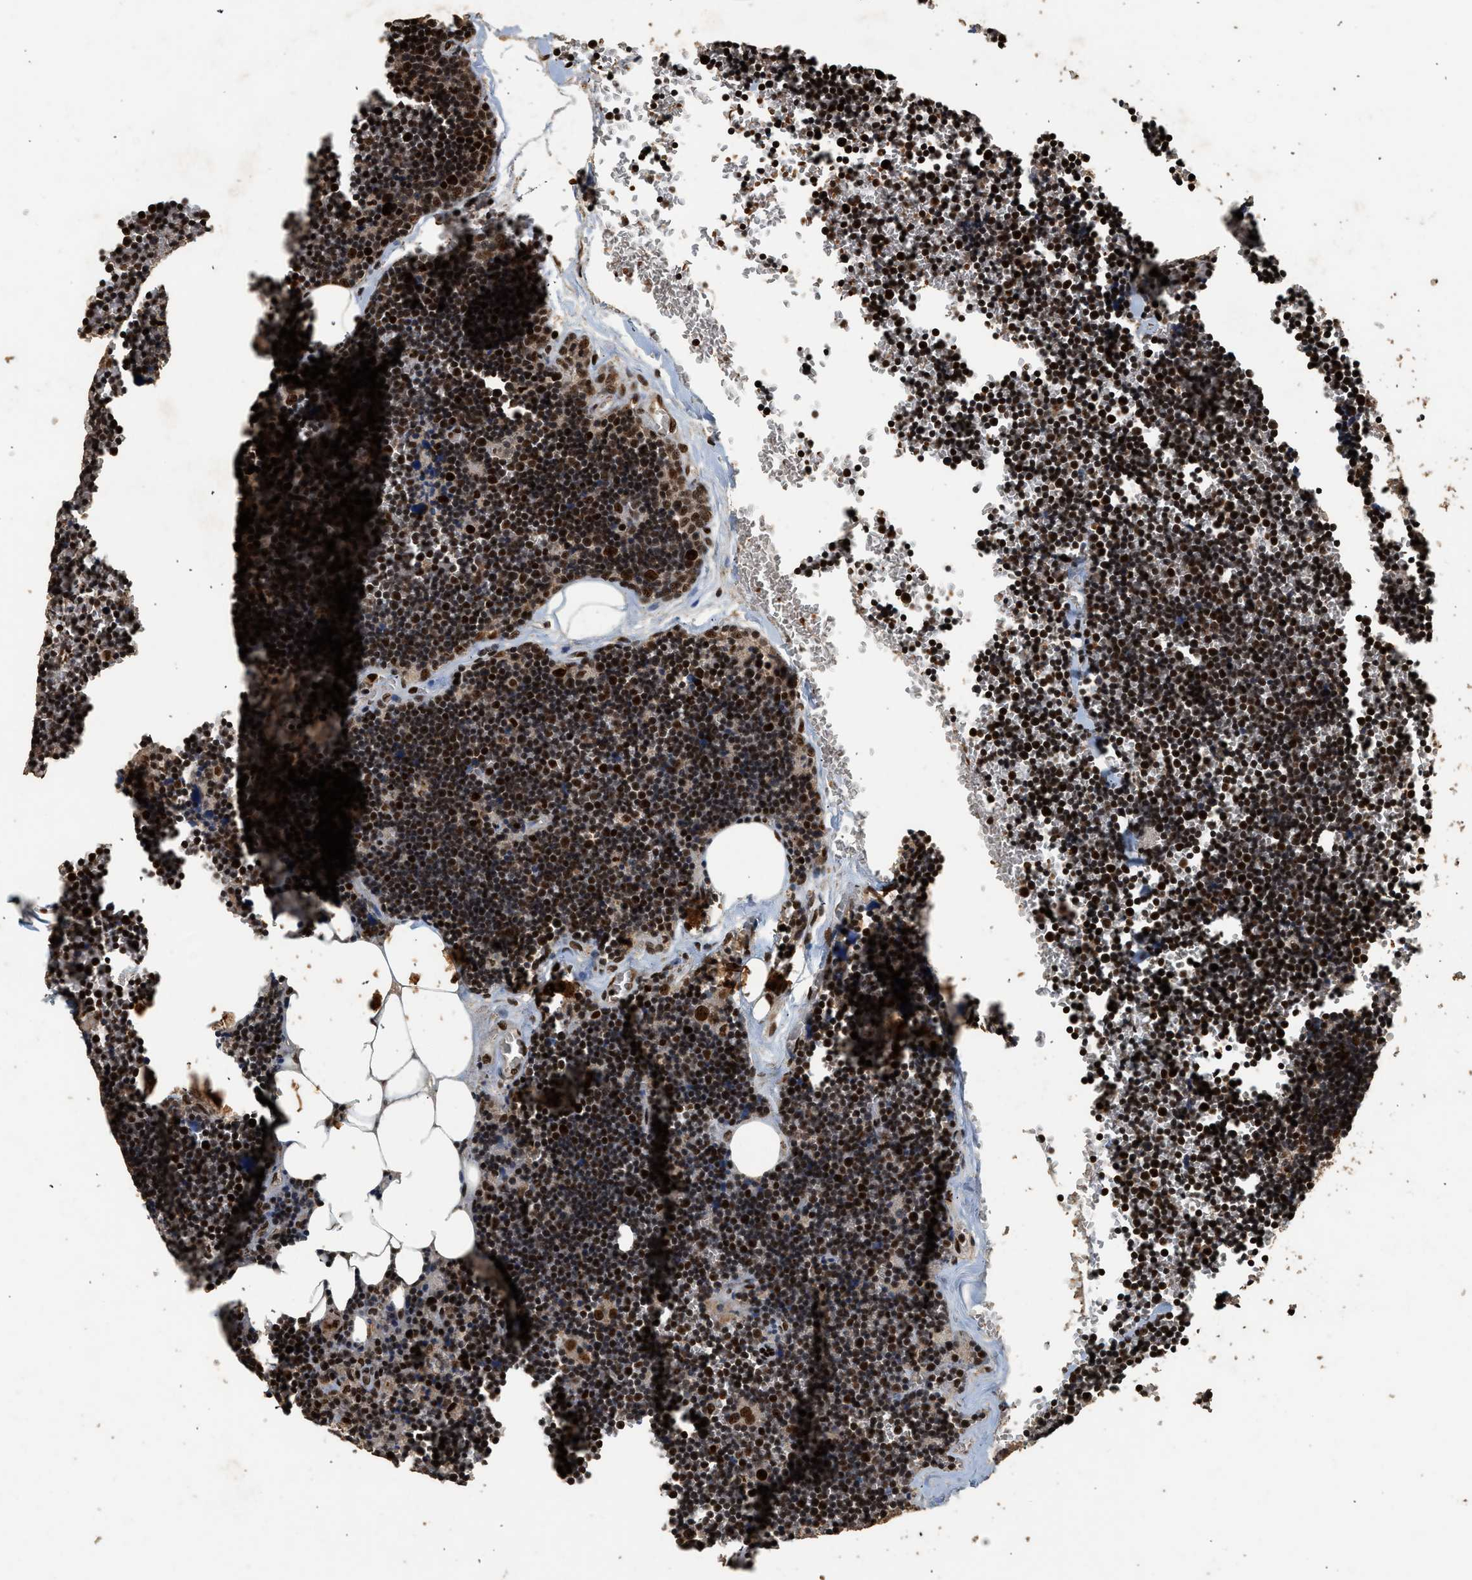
{"staining": {"intensity": "strong", "quantity": ">75%", "location": "nuclear"}, "tissue": "lymph node", "cell_type": "Germinal center cells", "image_type": "normal", "snomed": [{"axis": "morphology", "description": "Normal tissue, NOS"}, {"axis": "topography", "description": "Lymph node"}], "caption": "A brown stain highlights strong nuclear positivity of a protein in germinal center cells of benign lymph node.", "gene": "PPP4R3B", "patient": {"sex": "male", "age": 33}}